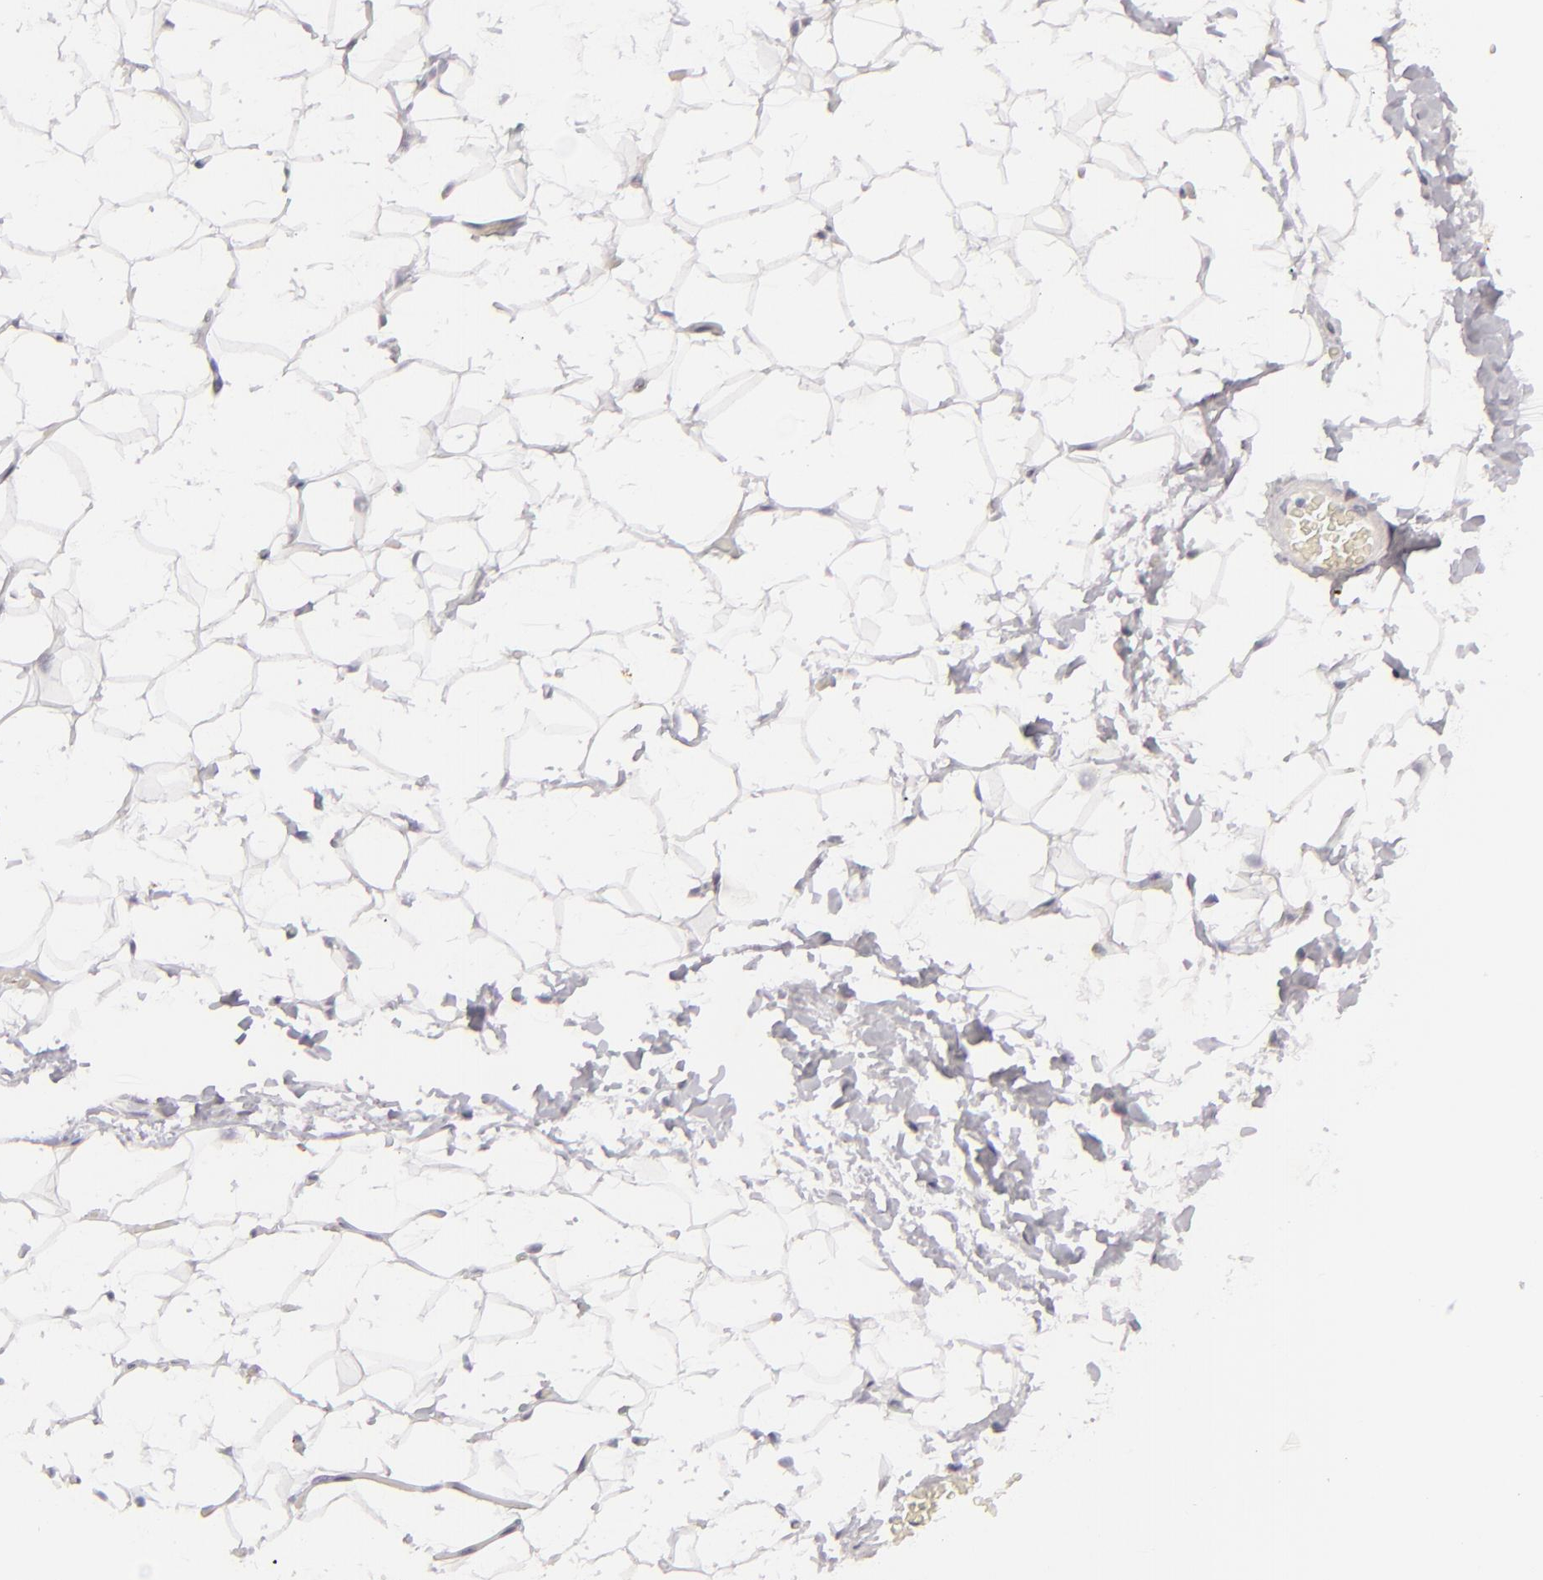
{"staining": {"intensity": "negative", "quantity": "none", "location": "none"}, "tissue": "adipose tissue", "cell_type": "Adipocytes", "image_type": "normal", "snomed": [{"axis": "morphology", "description": "Normal tissue, NOS"}, {"axis": "topography", "description": "Soft tissue"}], "caption": "An immunohistochemistry photomicrograph of benign adipose tissue is shown. There is no staining in adipocytes of adipose tissue.", "gene": "ALCAM", "patient": {"sex": "male", "age": 26}}